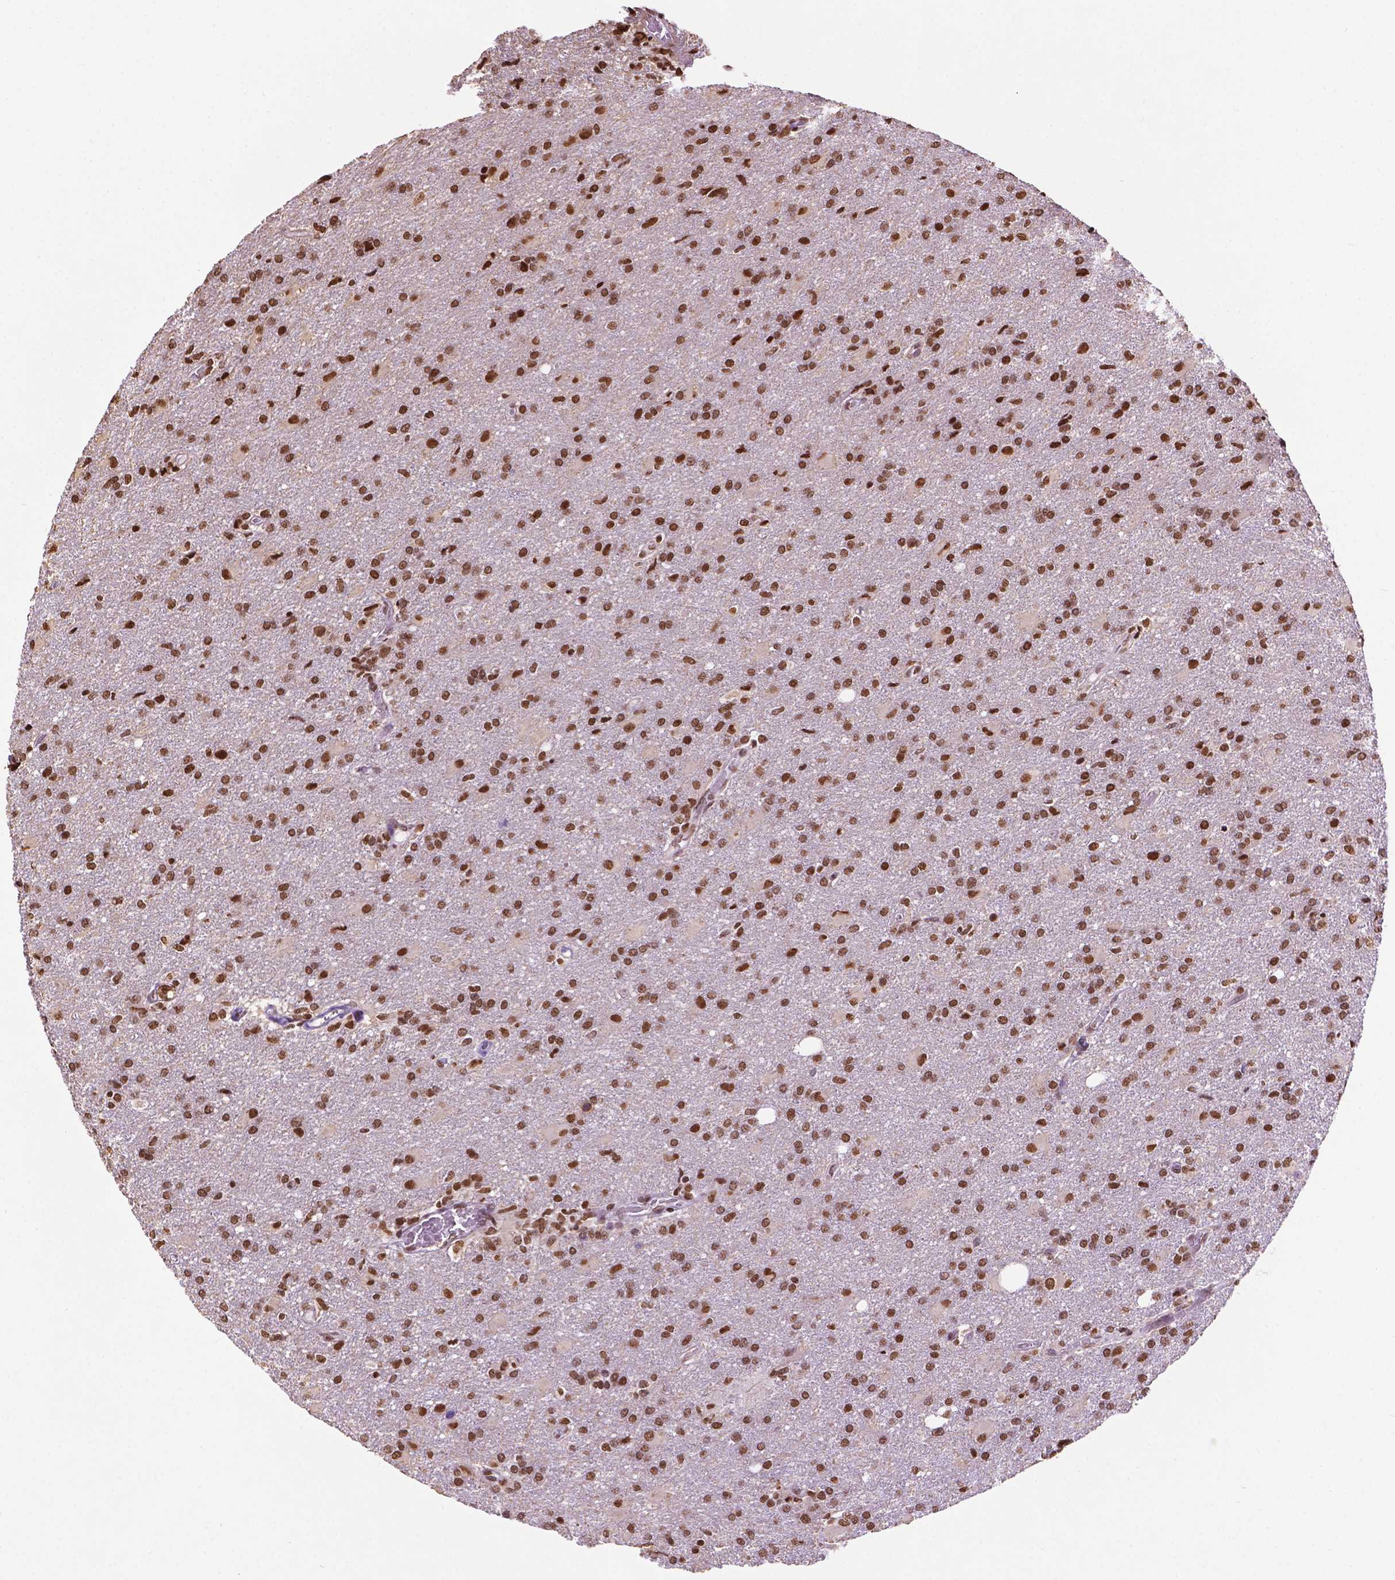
{"staining": {"intensity": "strong", "quantity": ">75%", "location": "nuclear"}, "tissue": "glioma", "cell_type": "Tumor cells", "image_type": "cancer", "snomed": [{"axis": "morphology", "description": "Glioma, malignant, High grade"}, {"axis": "topography", "description": "Brain"}], "caption": "DAB immunohistochemical staining of glioma reveals strong nuclear protein expression in about >75% of tumor cells.", "gene": "COL23A1", "patient": {"sex": "male", "age": 68}}